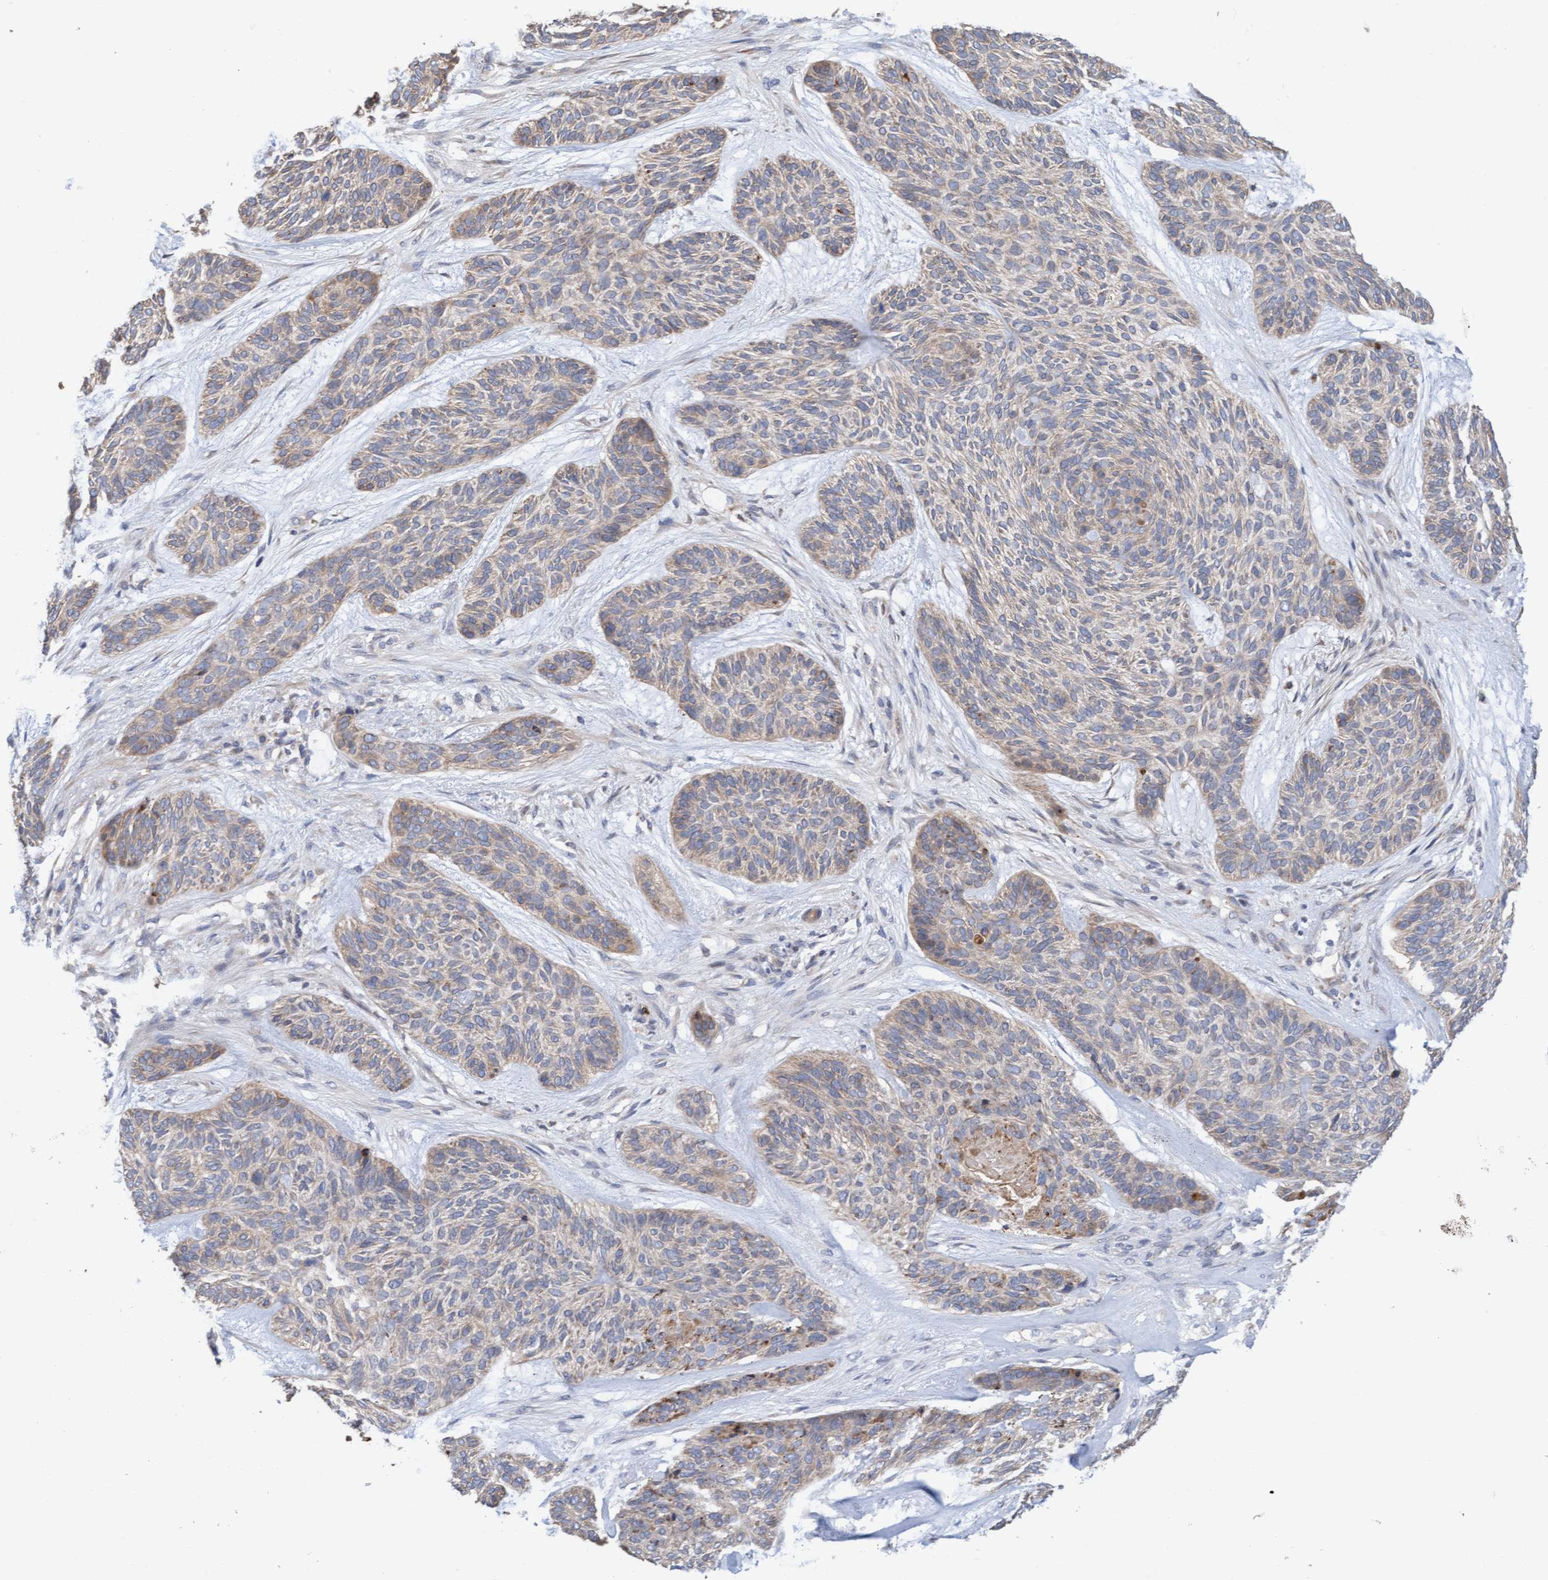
{"staining": {"intensity": "weak", "quantity": "25%-75%", "location": "cytoplasmic/membranous"}, "tissue": "skin cancer", "cell_type": "Tumor cells", "image_type": "cancer", "snomed": [{"axis": "morphology", "description": "Basal cell carcinoma"}, {"axis": "topography", "description": "Skin"}], "caption": "Skin basal cell carcinoma tissue exhibits weak cytoplasmic/membranous positivity in about 25%-75% of tumor cells", "gene": "MMP8", "patient": {"sex": "male", "age": 55}}